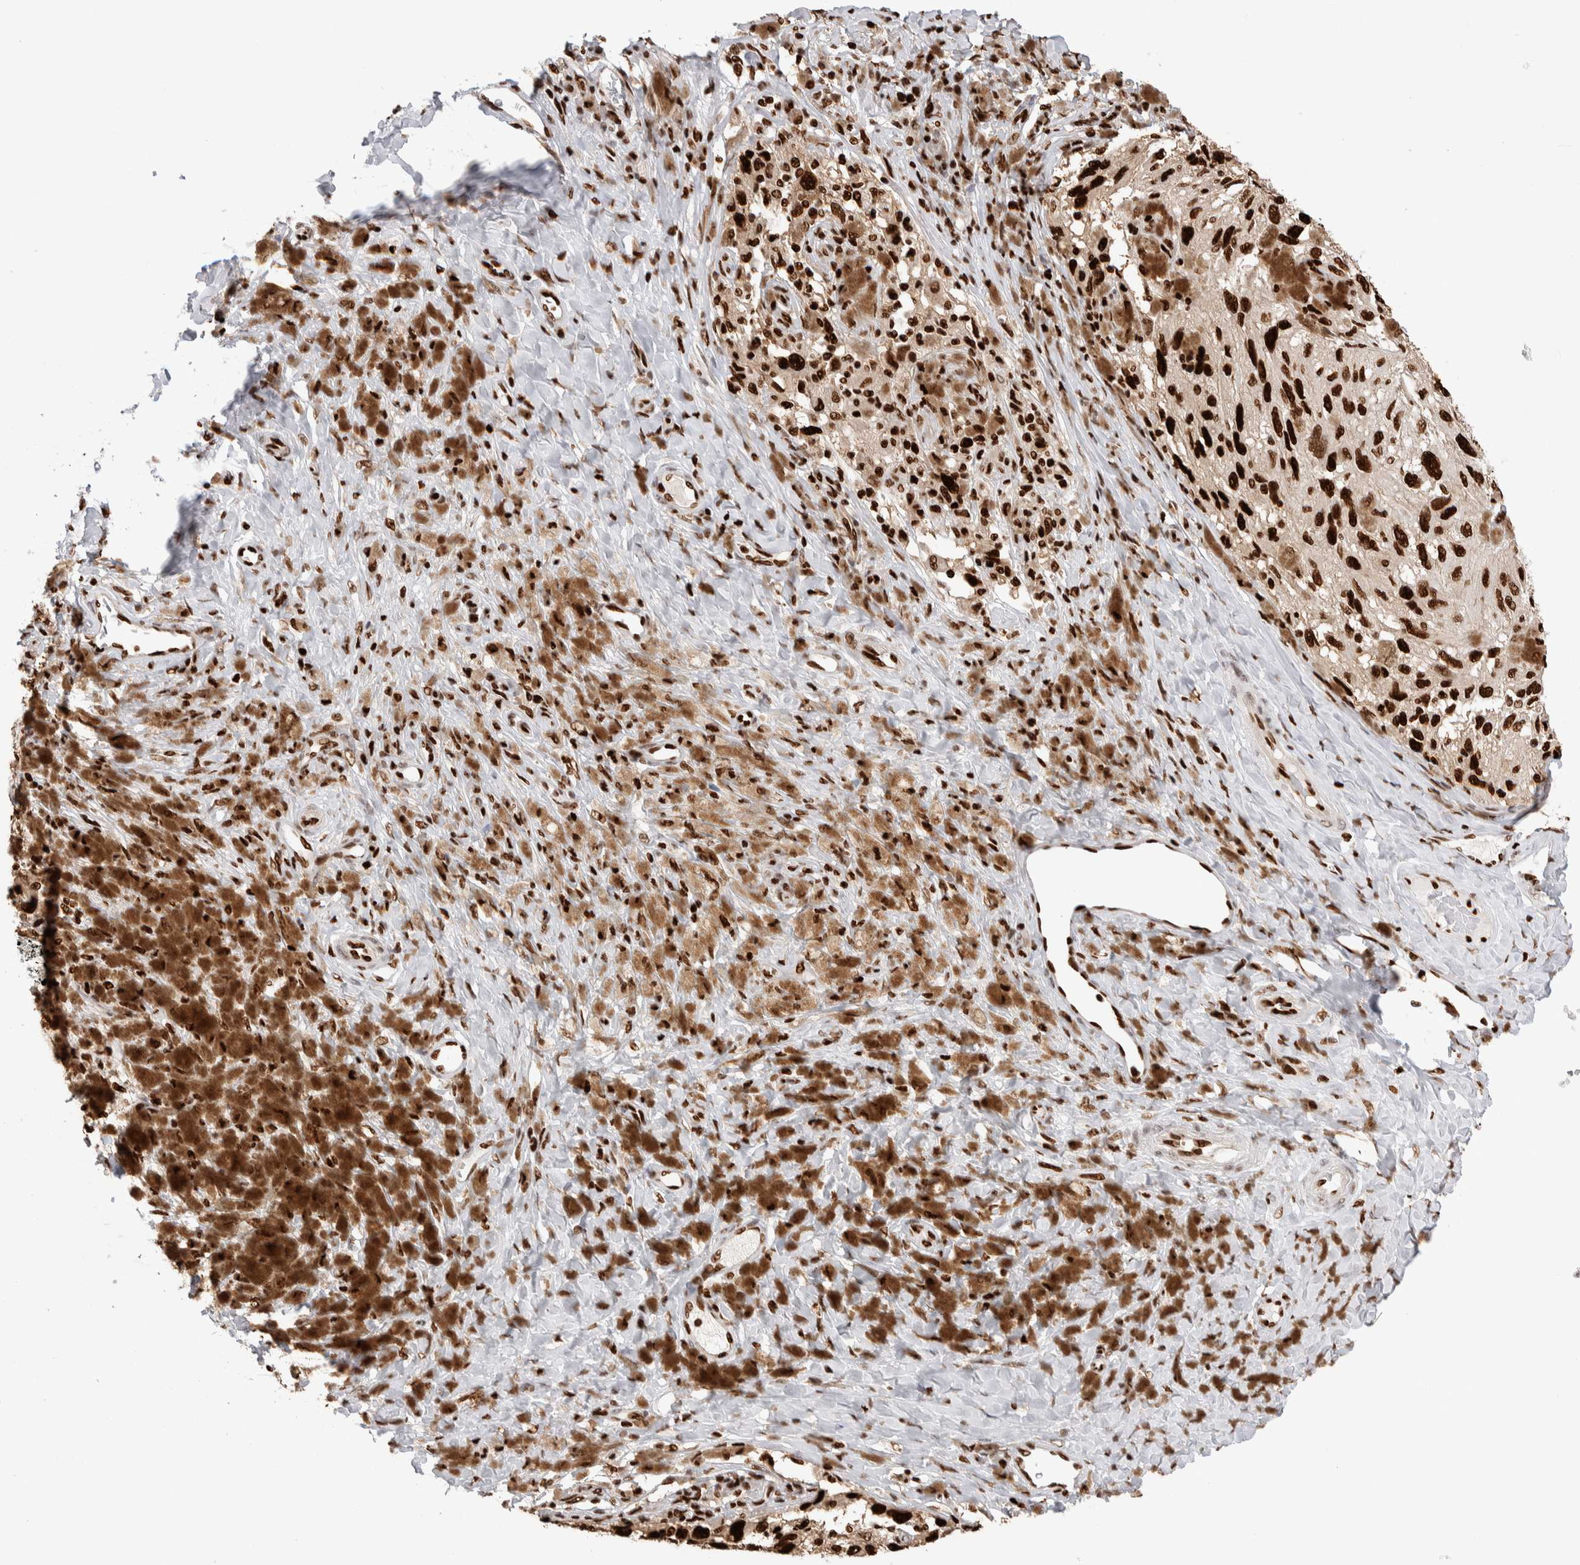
{"staining": {"intensity": "strong", "quantity": ">75%", "location": "nuclear"}, "tissue": "melanoma", "cell_type": "Tumor cells", "image_type": "cancer", "snomed": [{"axis": "morphology", "description": "Malignant melanoma, NOS"}, {"axis": "topography", "description": "Skin"}], "caption": "The image displays staining of malignant melanoma, revealing strong nuclear protein staining (brown color) within tumor cells.", "gene": "RNASEK-C17orf49", "patient": {"sex": "female", "age": 73}}